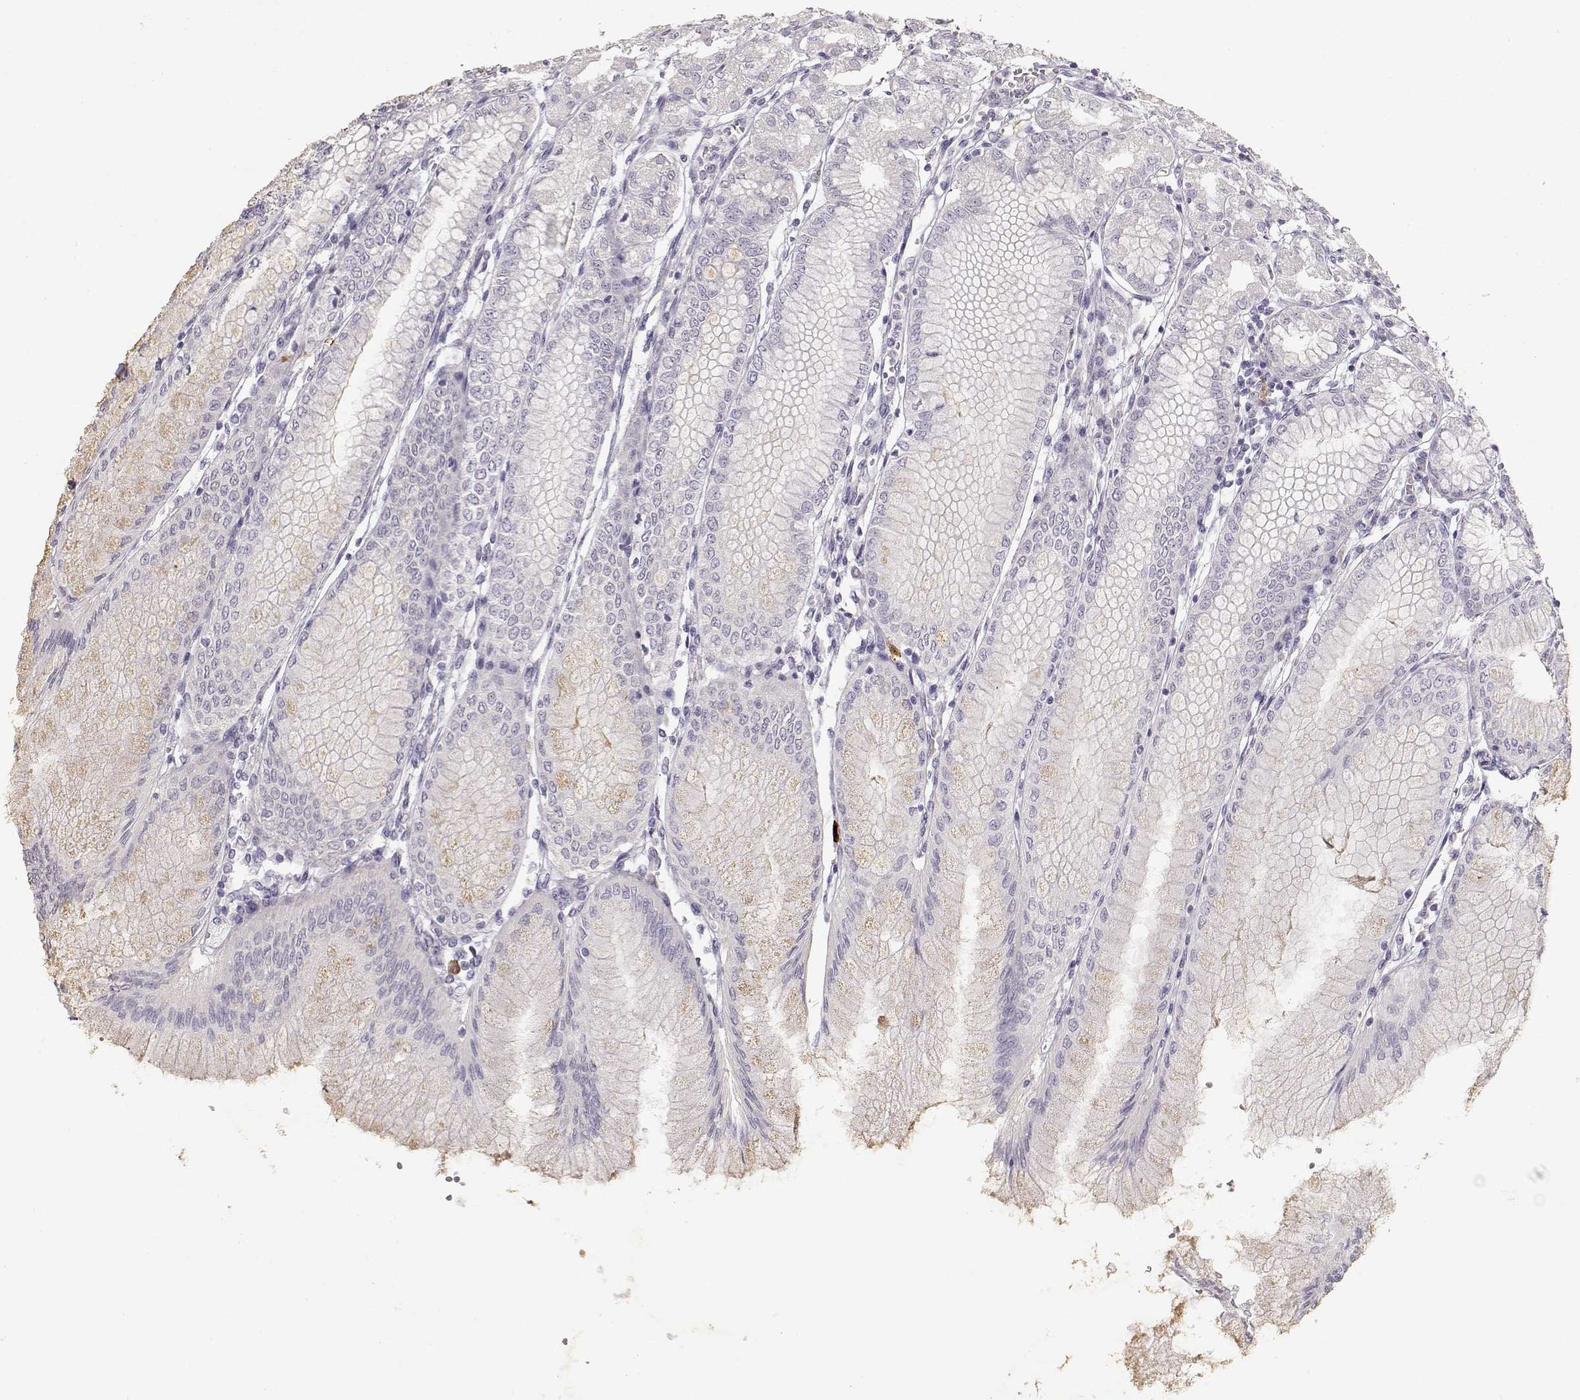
{"staining": {"intensity": "negative", "quantity": "none", "location": "none"}, "tissue": "stomach", "cell_type": "Glandular cells", "image_type": "normal", "snomed": [{"axis": "morphology", "description": "Normal tissue, NOS"}, {"axis": "topography", "description": "Skeletal muscle"}, {"axis": "topography", "description": "Stomach"}], "caption": "The micrograph displays no staining of glandular cells in unremarkable stomach.", "gene": "S100B", "patient": {"sex": "female", "age": 57}}